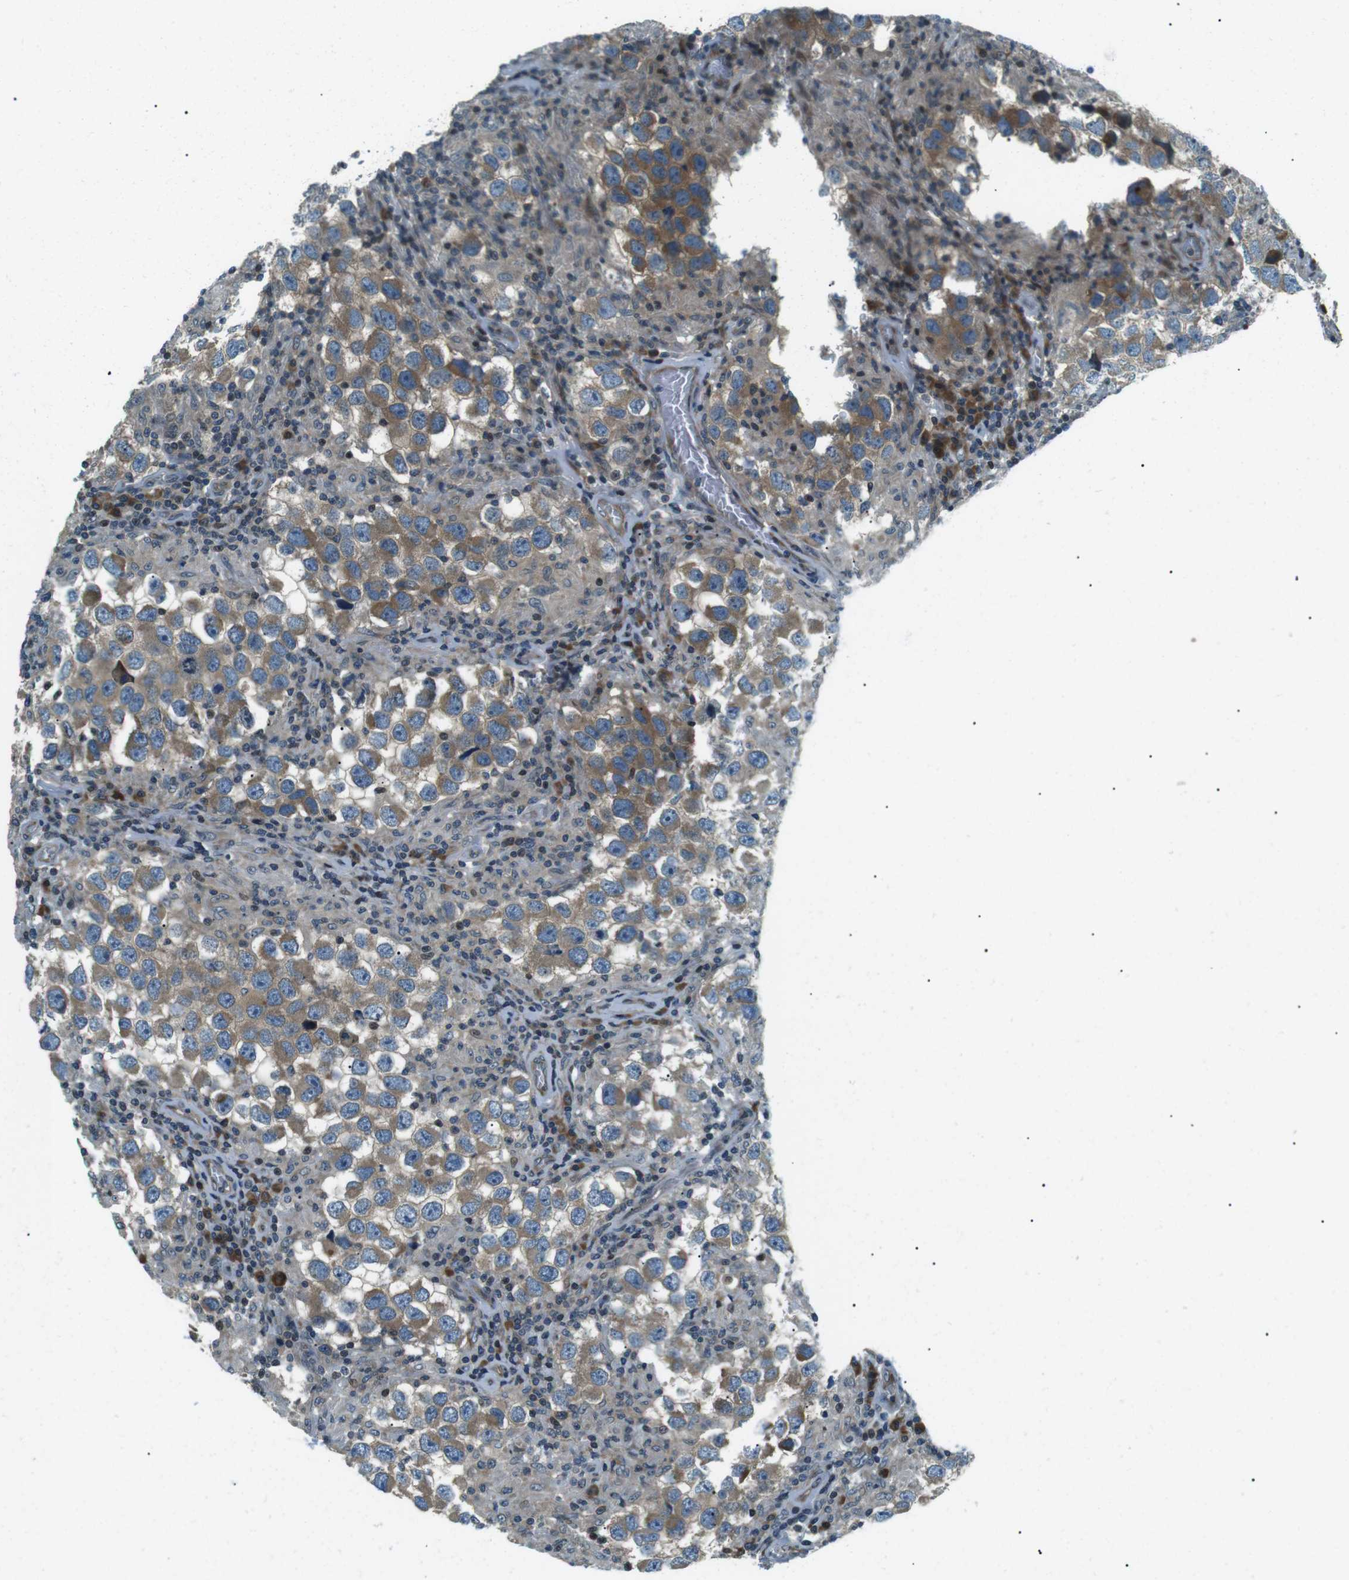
{"staining": {"intensity": "moderate", "quantity": ">75%", "location": "cytoplasmic/membranous"}, "tissue": "testis cancer", "cell_type": "Tumor cells", "image_type": "cancer", "snomed": [{"axis": "morphology", "description": "Carcinoma, Embryonal, NOS"}, {"axis": "topography", "description": "Testis"}], "caption": "Embryonal carcinoma (testis) stained for a protein demonstrates moderate cytoplasmic/membranous positivity in tumor cells.", "gene": "TMEM74", "patient": {"sex": "male", "age": 21}}